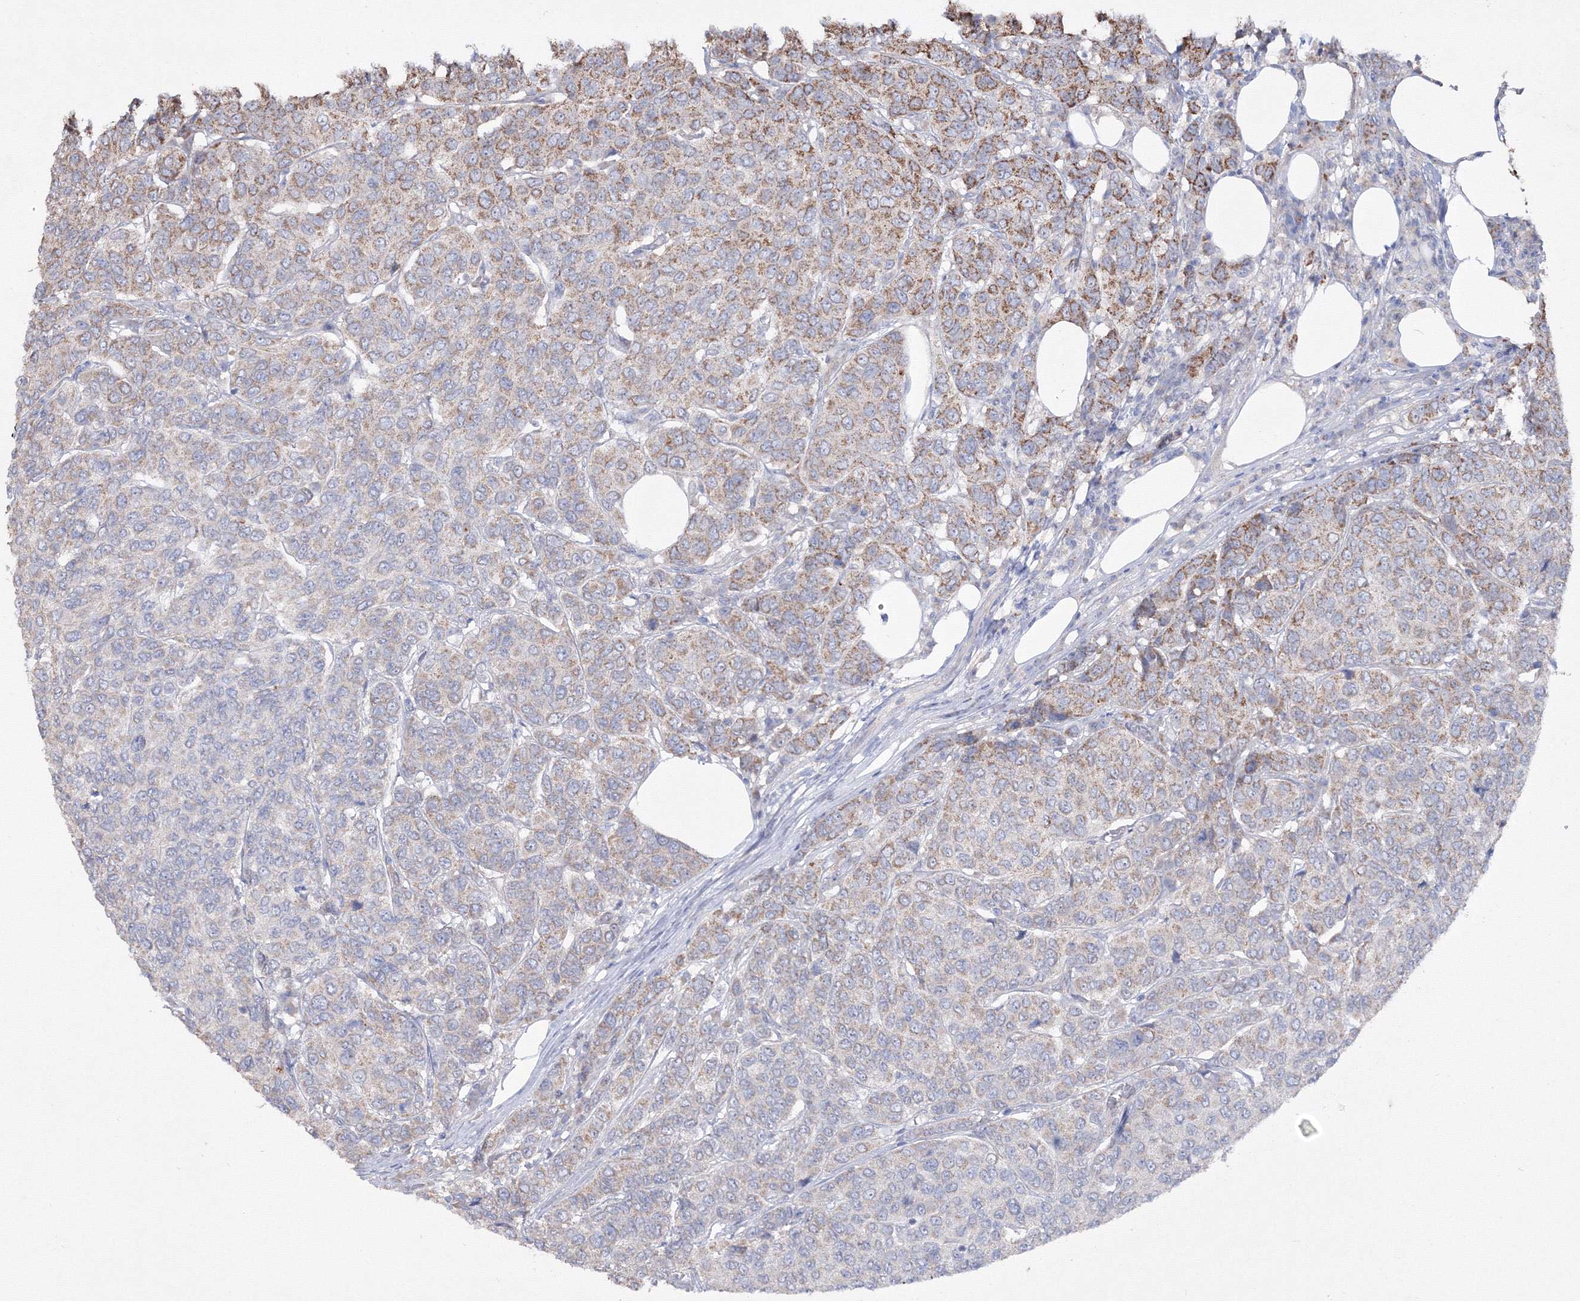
{"staining": {"intensity": "weak", "quantity": "<25%", "location": "cytoplasmic/membranous"}, "tissue": "breast cancer", "cell_type": "Tumor cells", "image_type": "cancer", "snomed": [{"axis": "morphology", "description": "Duct carcinoma"}, {"axis": "topography", "description": "Breast"}], "caption": "Immunohistochemistry (IHC) micrograph of human breast cancer stained for a protein (brown), which shows no staining in tumor cells.", "gene": "GRSF1", "patient": {"sex": "female", "age": 55}}